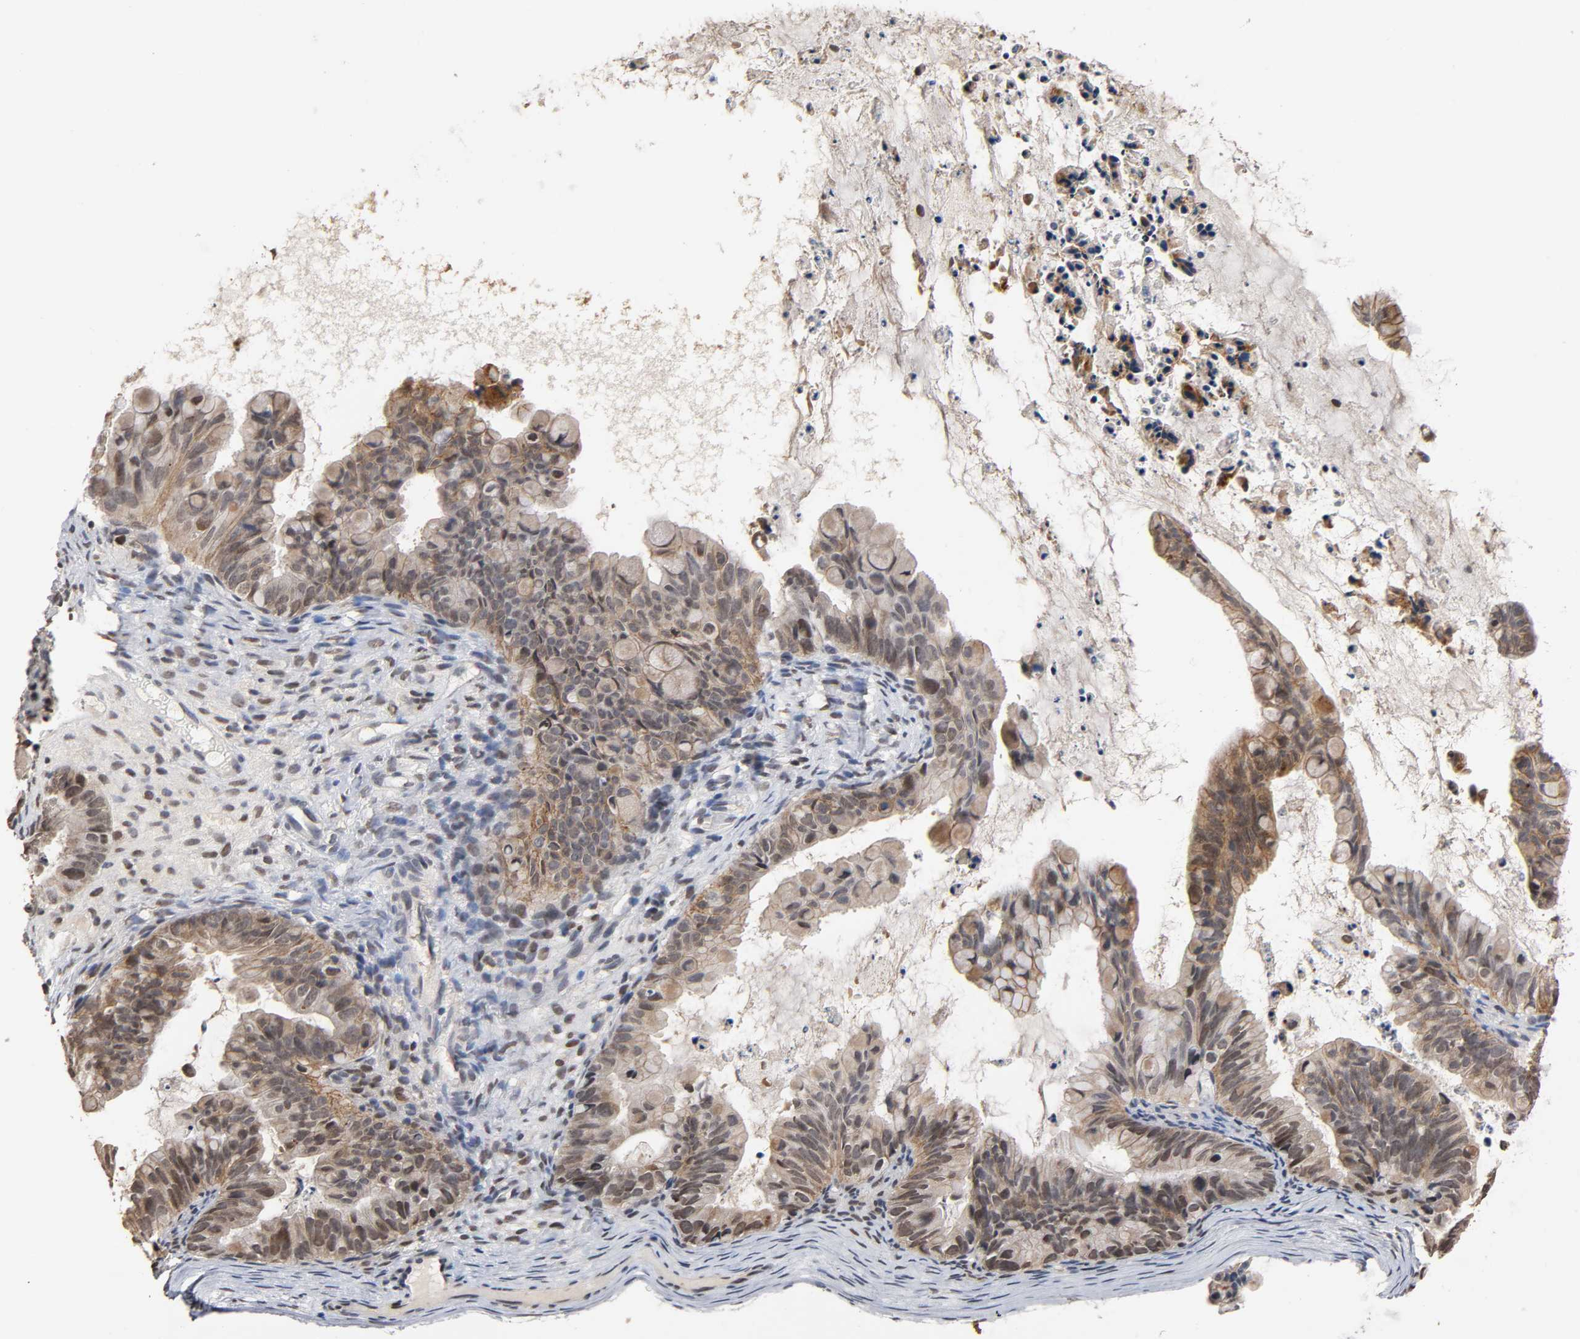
{"staining": {"intensity": "moderate", "quantity": ">75%", "location": "cytoplasmic/membranous"}, "tissue": "ovarian cancer", "cell_type": "Tumor cells", "image_type": "cancer", "snomed": [{"axis": "morphology", "description": "Cystadenocarcinoma, mucinous, NOS"}, {"axis": "topography", "description": "Ovary"}], "caption": "A high-resolution micrograph shows immunohistochemistry (IHC) staining of ovarian cancer (mucinous cystadenocarcinoma), which shows moderate cytoplasmic/membranous staining in about >75% of tumor cells.", "gene": "HTR1E", "patient": {"sex": "female", "age": 36}}